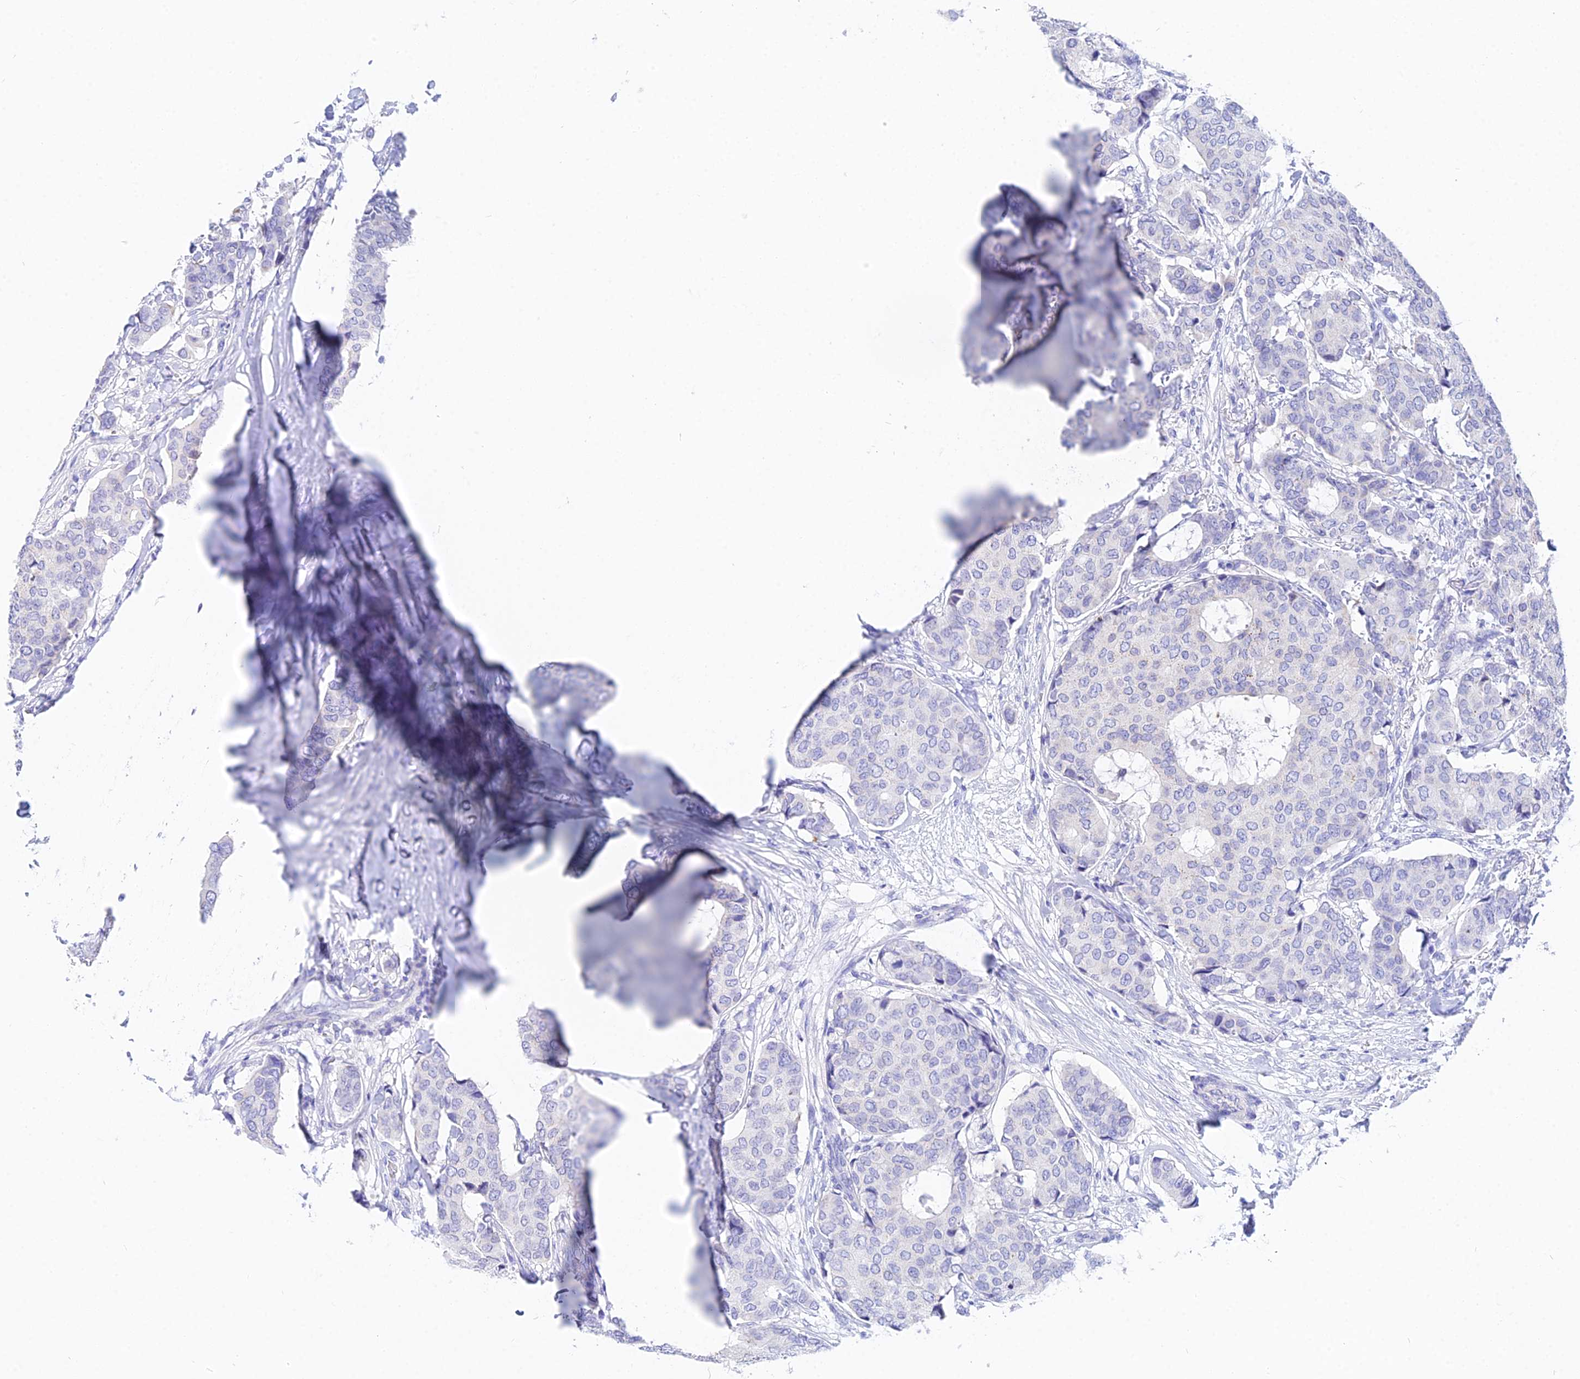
{"staining": {"intensity": "negative", "quantity": "none", "location": "none"}, "tissue": "breast cancer", "cell_type": "Tumor cells", "image_type": "cancer", "snomed": [{"axis": "morphology", "description": "Duct carcinoma"}, {"axis": "topography", "description": "Breast"}], "caption": "DAB immunohistochemical staining of human intraductal carcinoma (breast) reveals no significant positivity in tumor cells. (Stains: DAB (3,3'-diaminobenzidine) IHC with hematoxylin counter stain, Microscopy: brightfield microscopy at high magnification).", "gene": "CEP41", "patient": {"sex": "female", "age": 75}}